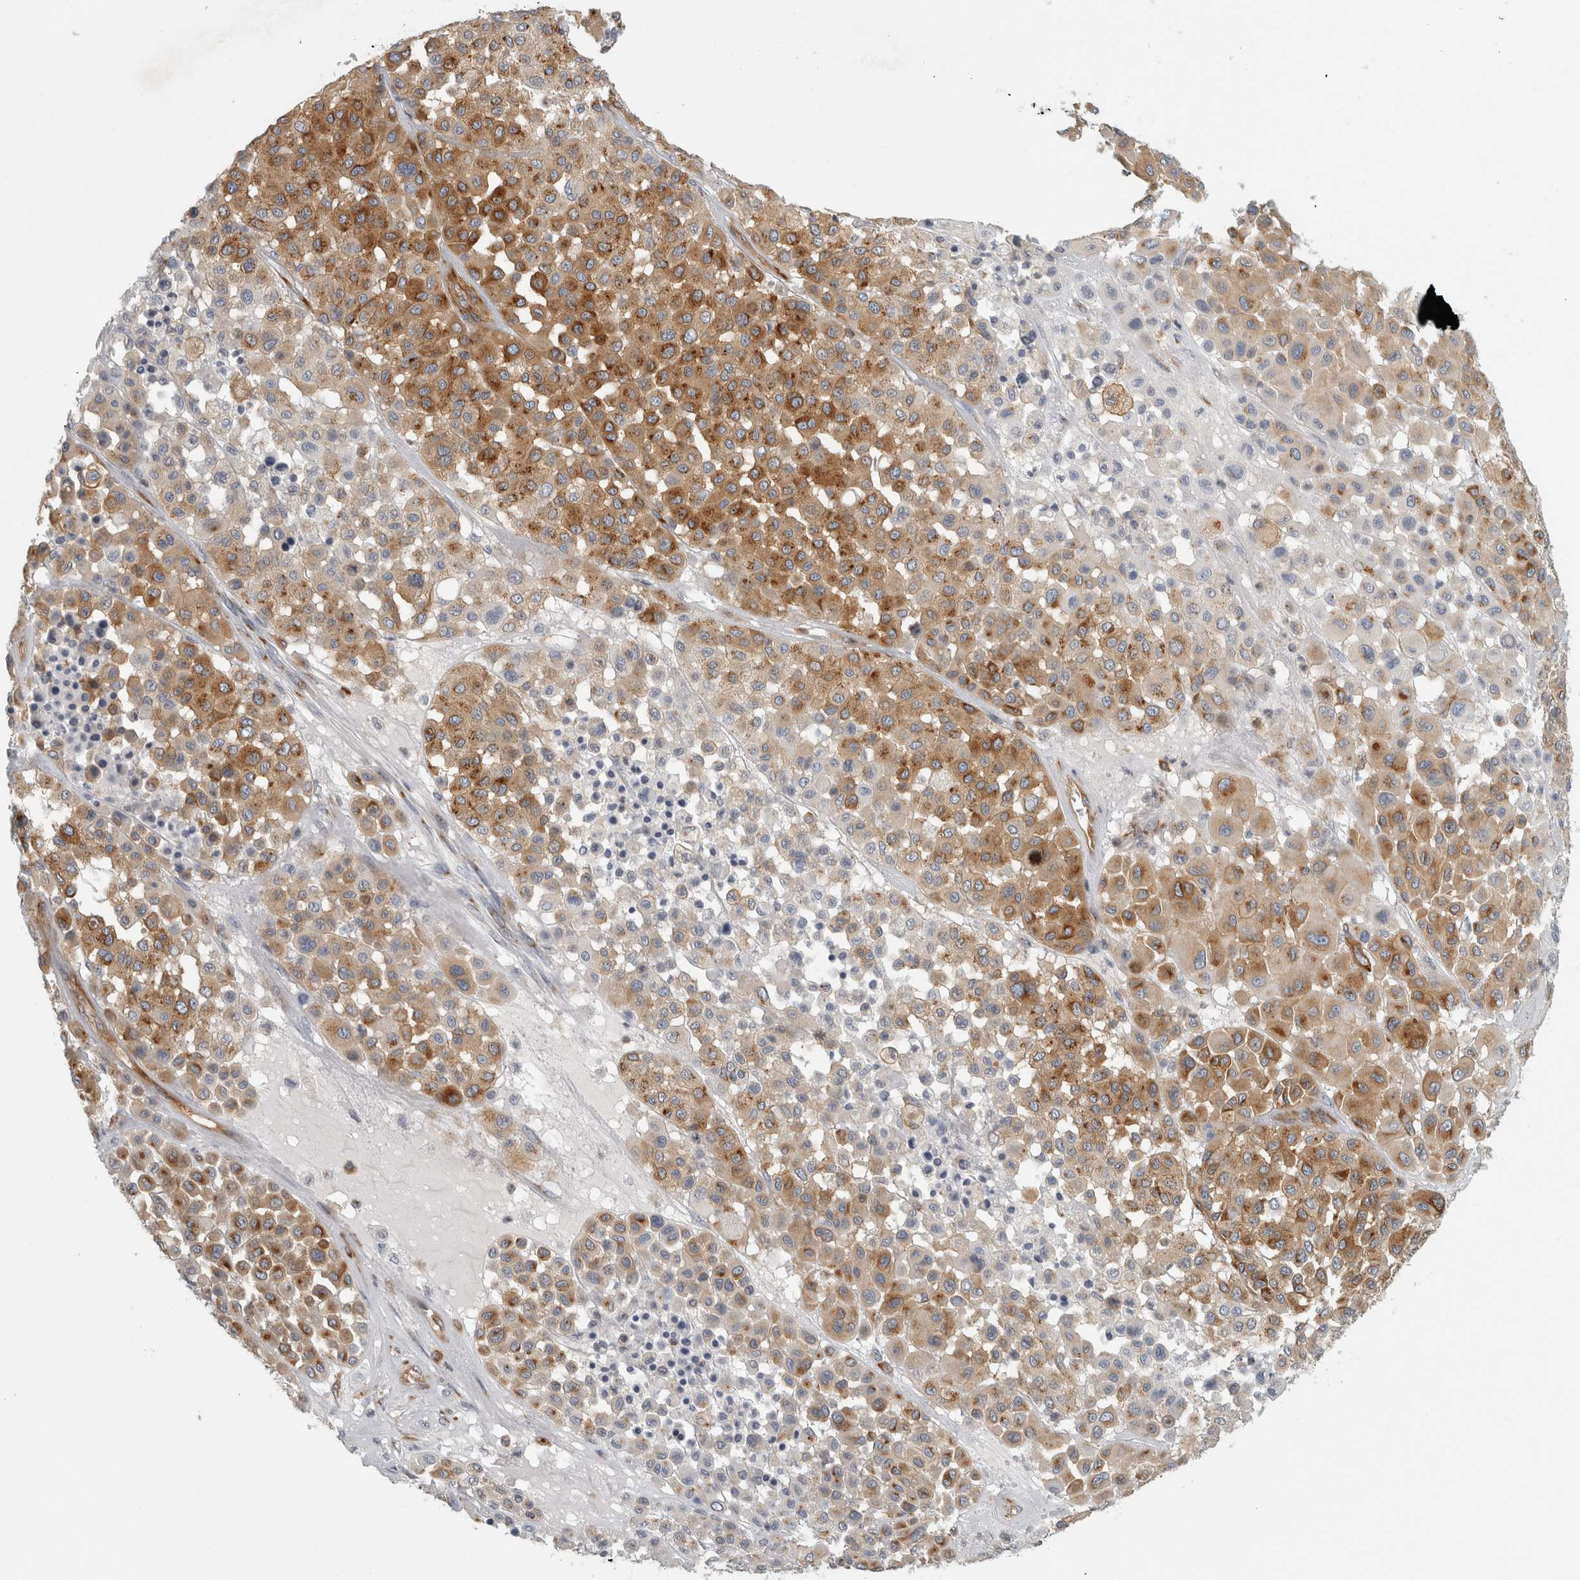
{"staining": {"intensity": "moderate", "quantity": ">75%", "location": "cytoplasmic/membranous"}, "tissue": "melanoma", "cell_type": "Tumor cells", "image_type": "cancer", "snomed": [{"axis": "morphology", "description": "Malignant melanoma, Metastatic site"}, {"axis": "topography", "description": "Soft tissue"}], "caption": "The histopathology image reveals staining of malignant melanoma (metastatic site), revealing moderate cytoplasmic/membranous protein positivity (brown color) within tumor cells. (DAB = brown stain, brightfield microscopy at high magnification).", "gene": "PEX6", "patient": {"sex": "male", "age": 41}}